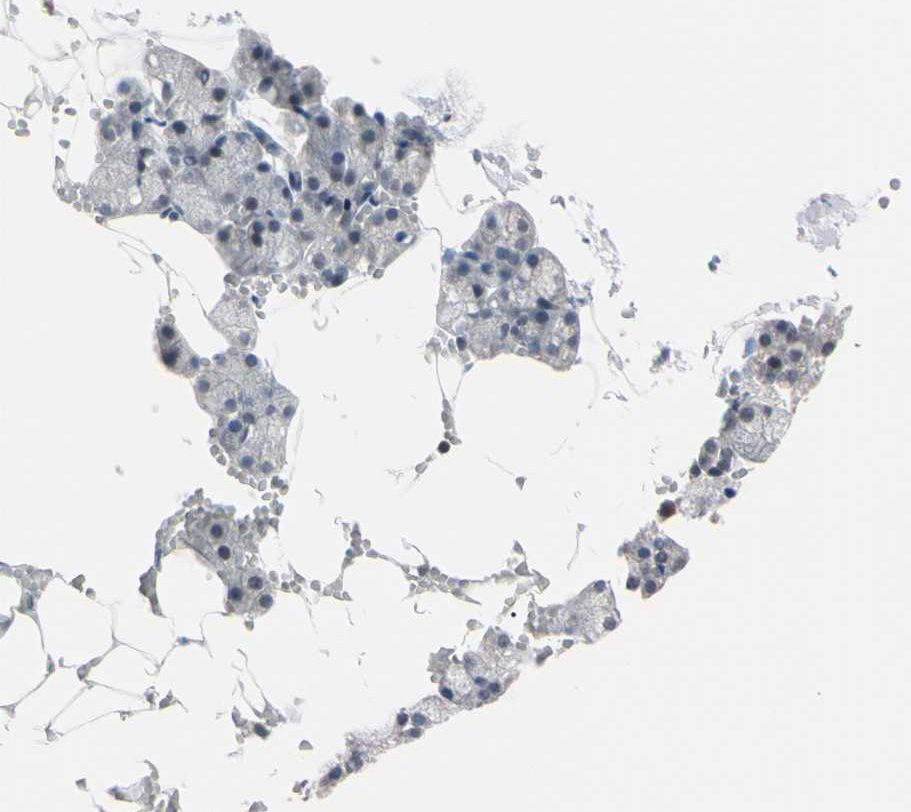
{"staining": {"intensity": "moderate", "quantity": "25%-75%", "location": "cytoplasmic/membranous"}, "tissue": "salivary gland", "cell_type": "Glandular cells", "image_type": "normal", "snomed": [{"axis": "morphology", "description": "Normal tissue, NOS"}, {"axis": "topography", "description": "Salivary gland"}], "caption": "The micrograph demonstrates a brown stain indicating the presence of a protein in the cytoplasmic/membranous of glandular cells in salivary gland.", "gene": "UBE2I", "patient": {"sex": "male", "age": 62}}